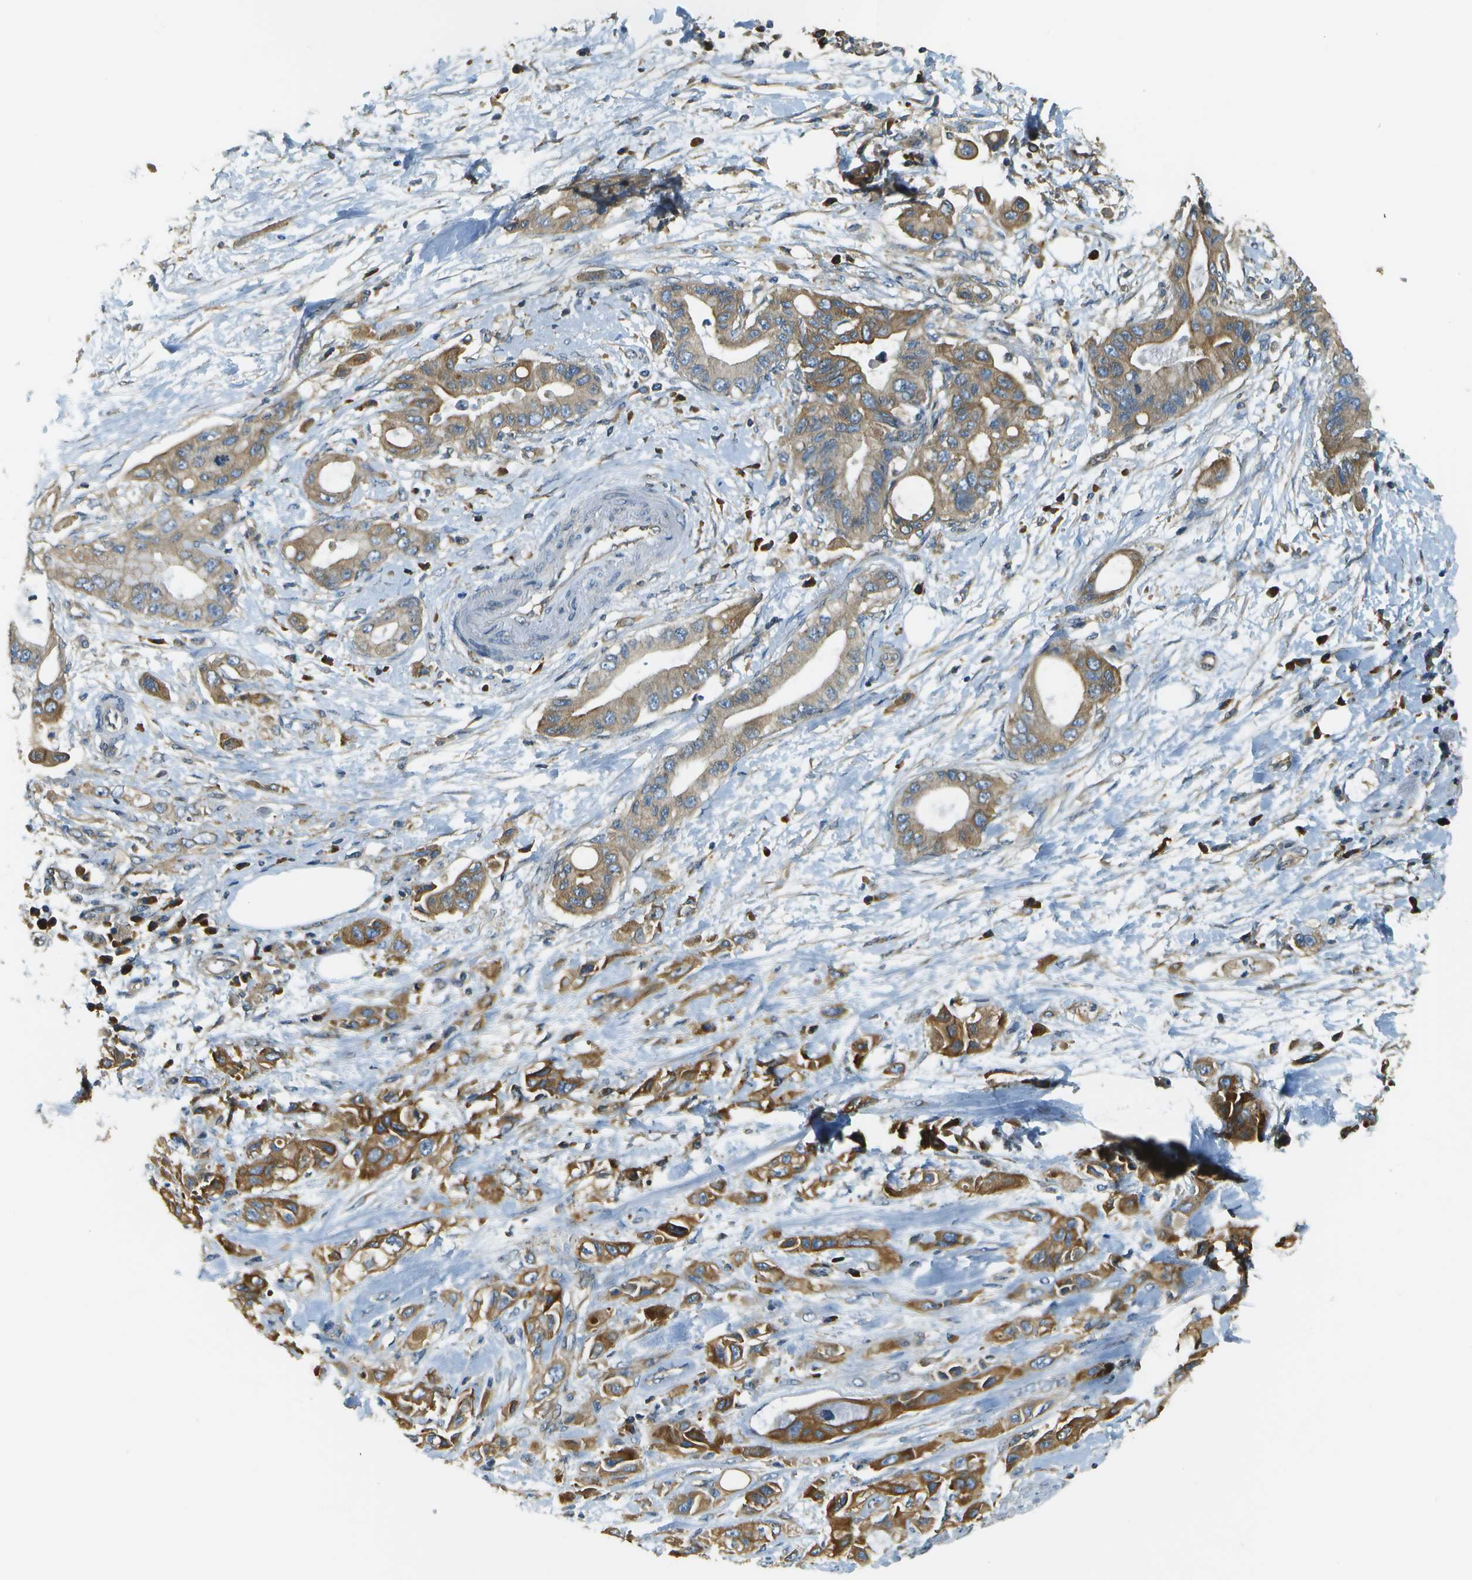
{"staining": {"intensity": "moderate", "quantity": ">75%", "location": "cytoplasmic/membranous"}, "tissue": "pancreatic cancer", "cell_type": "Tumor cells", "image_type": "cancer", "snomed": [{"axis": "morphology", "description": "Adenocarcinoma, NOS"}, {"axis": "topography", "description": "Pancreas"}], "caption": "Human pancreatic adenocarcinoma stained with a protein marker shows moderate staining in tumor cells.", "gene": "DNAJB11", "patient": {"sex": "female", "age": 73}}